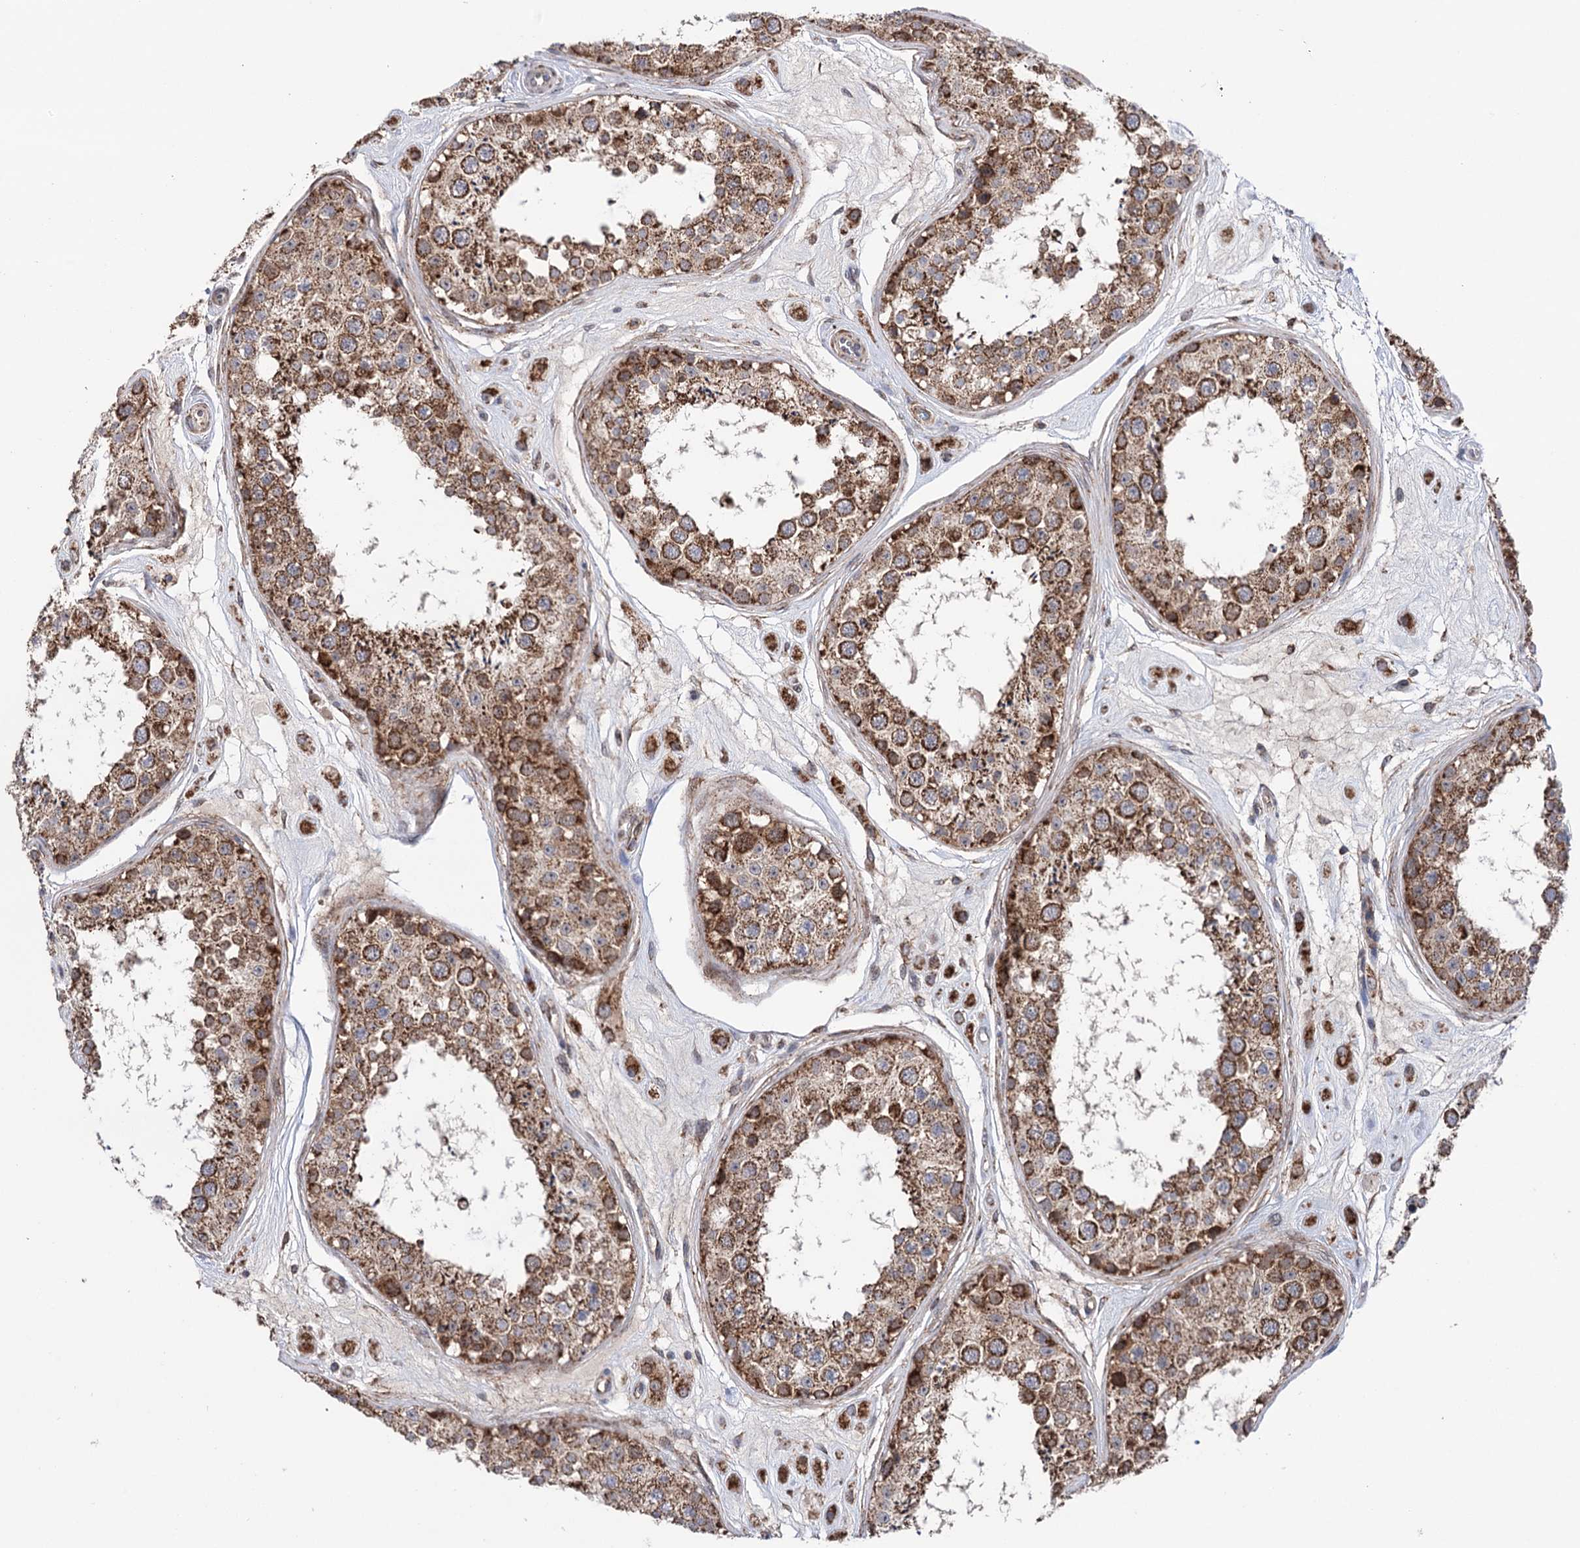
{"staining": {"intensity": "strong", "quantity": ">75%", "location": "cytoplasmic/membranous"}, "tissue": "testis", "cell_type": "Cells in seminiferous ducts", "image_type": "normal", "snomed": [{"axis": "morphology", "description": "Normal tissue, NOS"}, {"axis": "topography", "description": "Testis"}], "caption": "Brown immunohistochemical staining in unremarkable testis demonstrates strong cytoplasmic/membranous expression in about >75% of cells in seminiferous ducts. The staining was performed using DAB, with brown indicating positive protein expression. Nuclei are stained blue with hematoxylin.", "gene": "SUCLA2", "patient": {"sex": "male", "age": 25}}